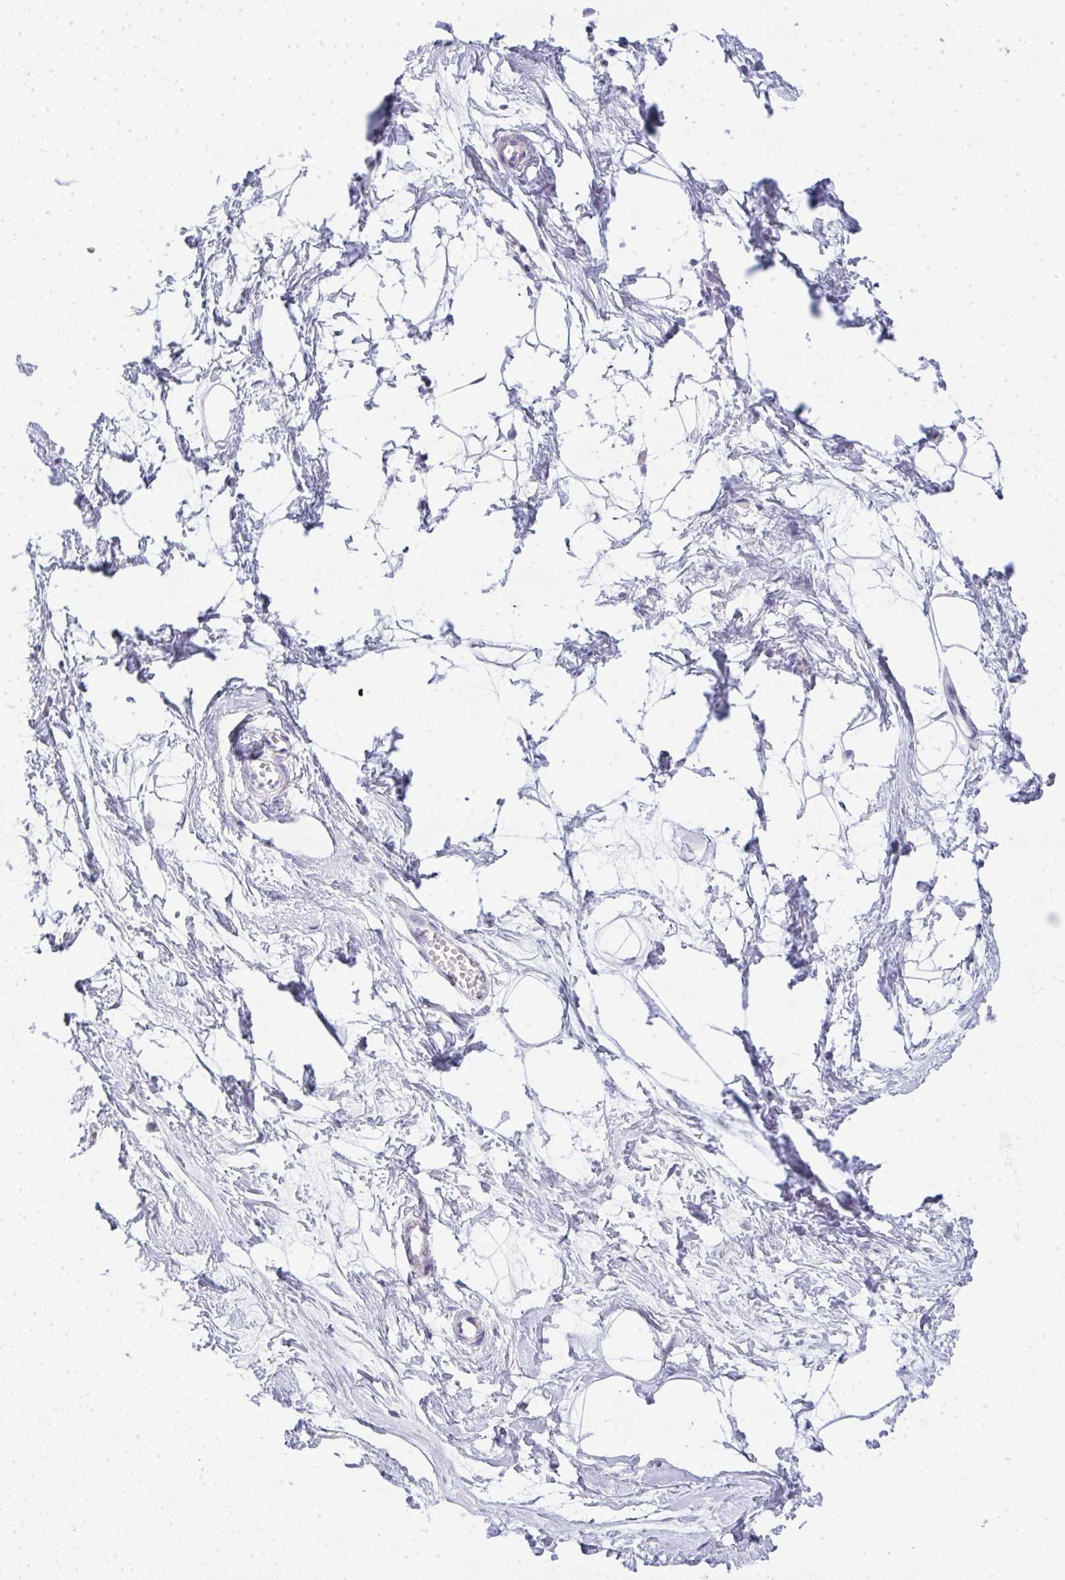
{"staining": {"intensity": "negative", "quantity": "none", "location": "none"}, "tissue": "breast", "cell_type": "Adipocytes", "image_type": "normal", "snomed": [{"axis": "morphology", "description": "Normal tissue, NOS"}, {"axis": "topography", "description": "Breast"}], "caption": "Immunohistochemistry image of normal breast stained for a protein (brown), which reveals no expression in adipocytes.", "gene": "LPAR4", "patient": {"sex": "female", "age": 45}}